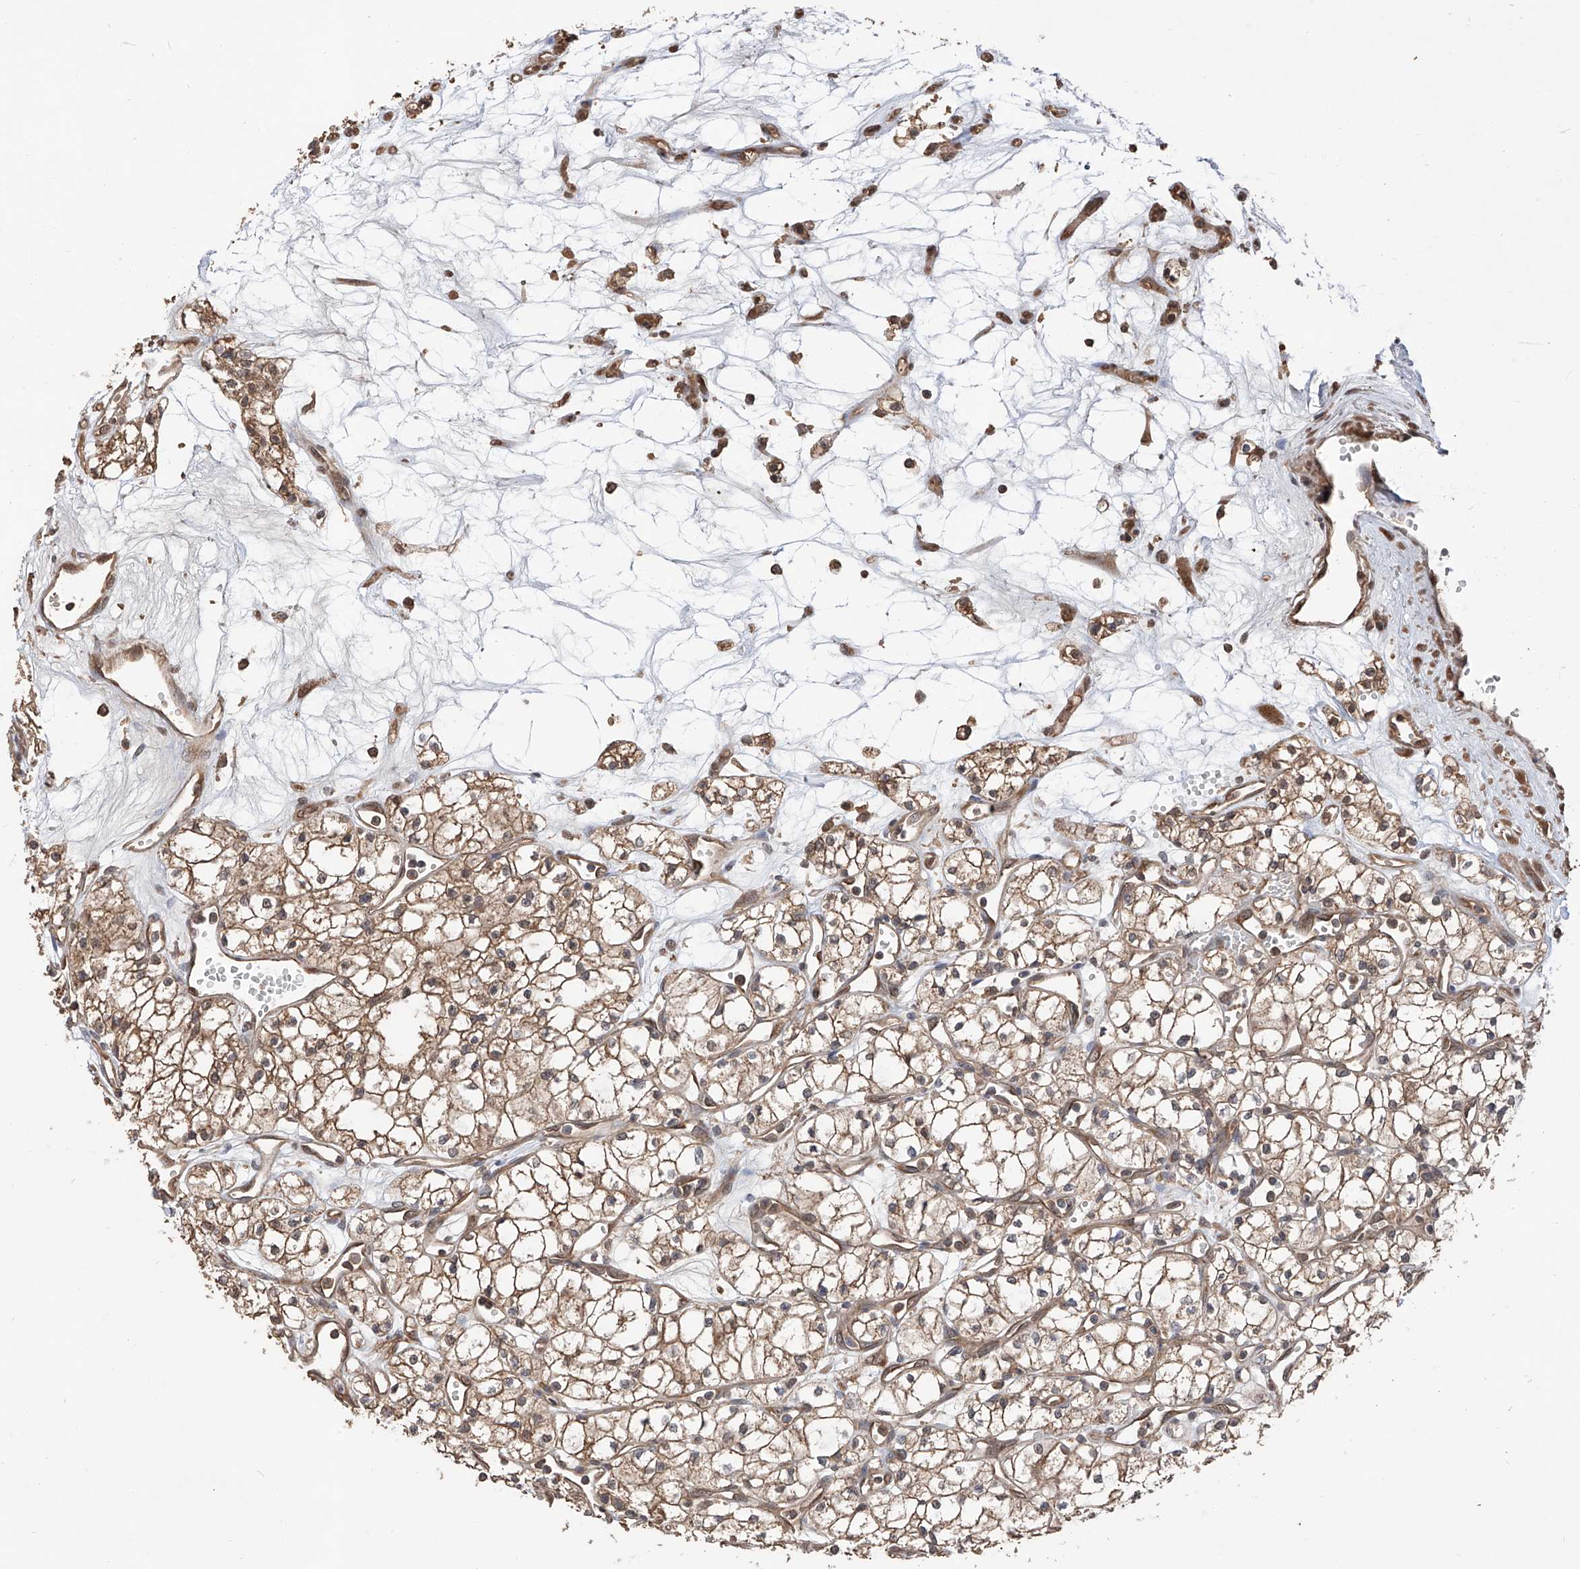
{"staining": {"intensity": "moderate", "quantity": ">75%", "location": "cytoplasmic/membranous"}, "tissue": "renal cancer", "cell_type": "Tumor cells", "image_type": "cancer", "snomed": [{"axis": "morphology", "description": "Adenocarcinoma, NOS"}, {"axis": "topography", "description": "Kidney"}], "caption": "Immunohistochemical staining of adenocarcinoma (renal) demonstrates medium levels of moderate cytoplasmic/membranous protein expression in approximately >75% of tumor cells.", "gene": "FAM135A", "patient": {"sex": "male", "age": 59}}